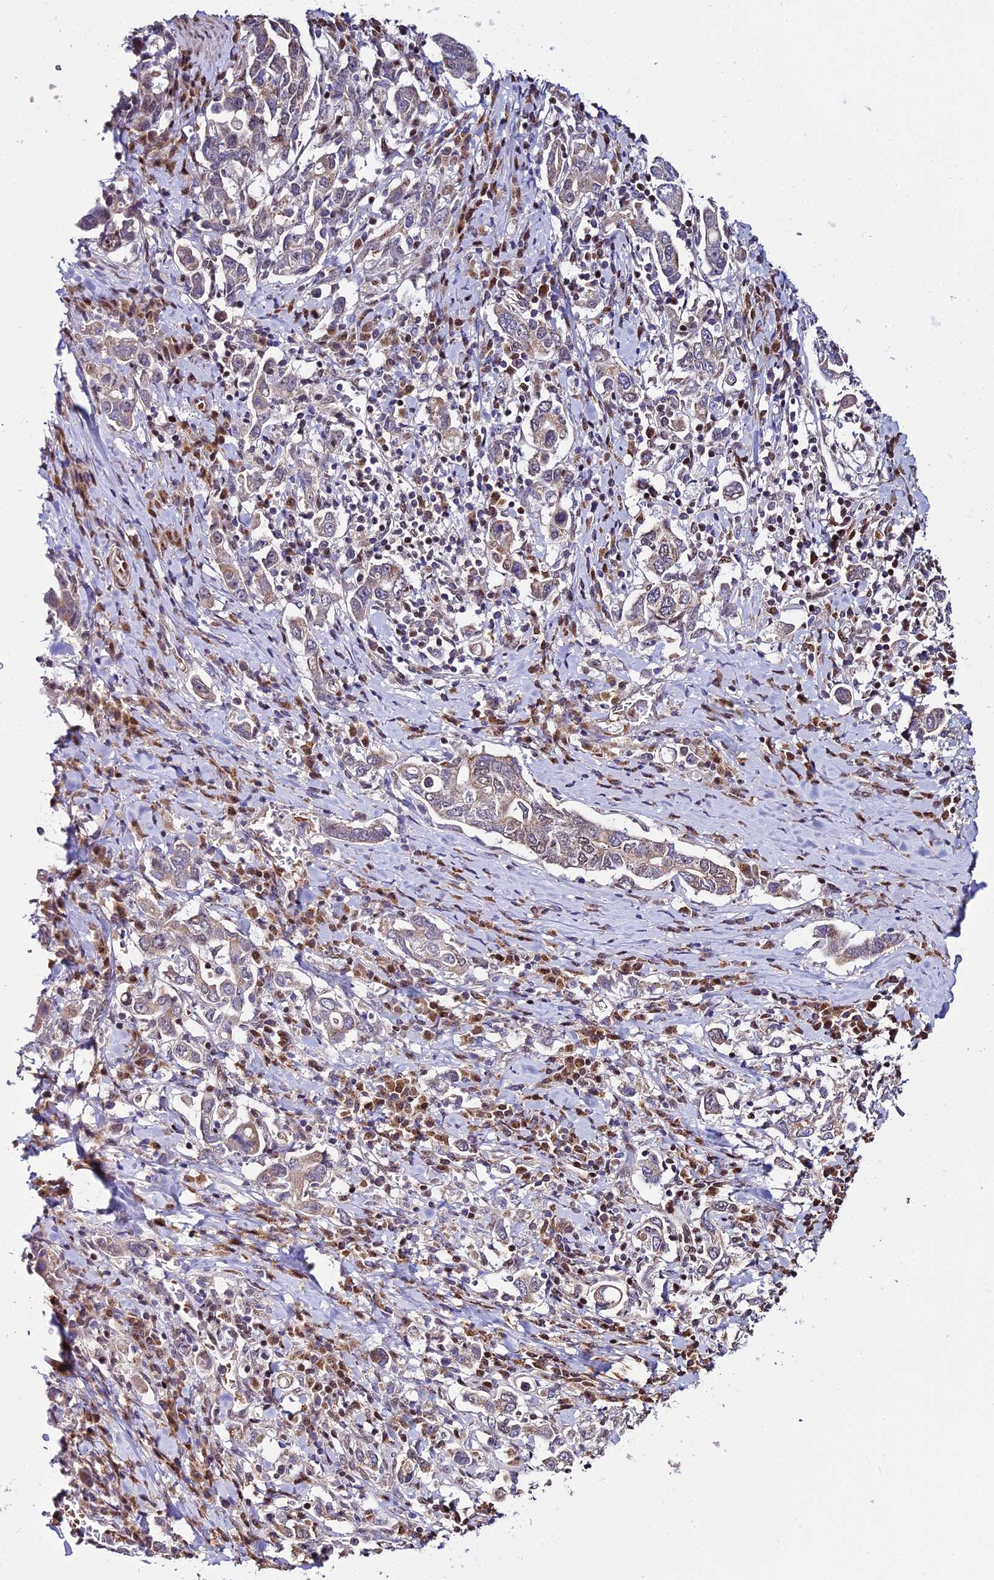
{"staining": {"intensity": "weak", "quantity": "25%-75%", "location": "cytoplasmic/membranous,nuclear"}, "tissue": "stomach cancer", "cell_type": "Tumor cells", "image_type": "cancer", "snomed": [{"axis": "morphology", "description": "Adenocarcinoma, NOS"}, {"axis": "topography", "description": "Stomach, upper"}, {"axis": "topography", "description": "Stomach"}], "caption": "DAB (3,3'-diaminobenzidine) immunohistochemical staining of human adenocarcinoma (stomach) exhibits weak cytoplasmic/membranous and nuclear protein staining in about 25%-75% of tumor cells. (Brightfield microscopy of DAB IHC at high magnification).", "gene": "CIB3", "patient": {"sex": "male", "age": 62}}